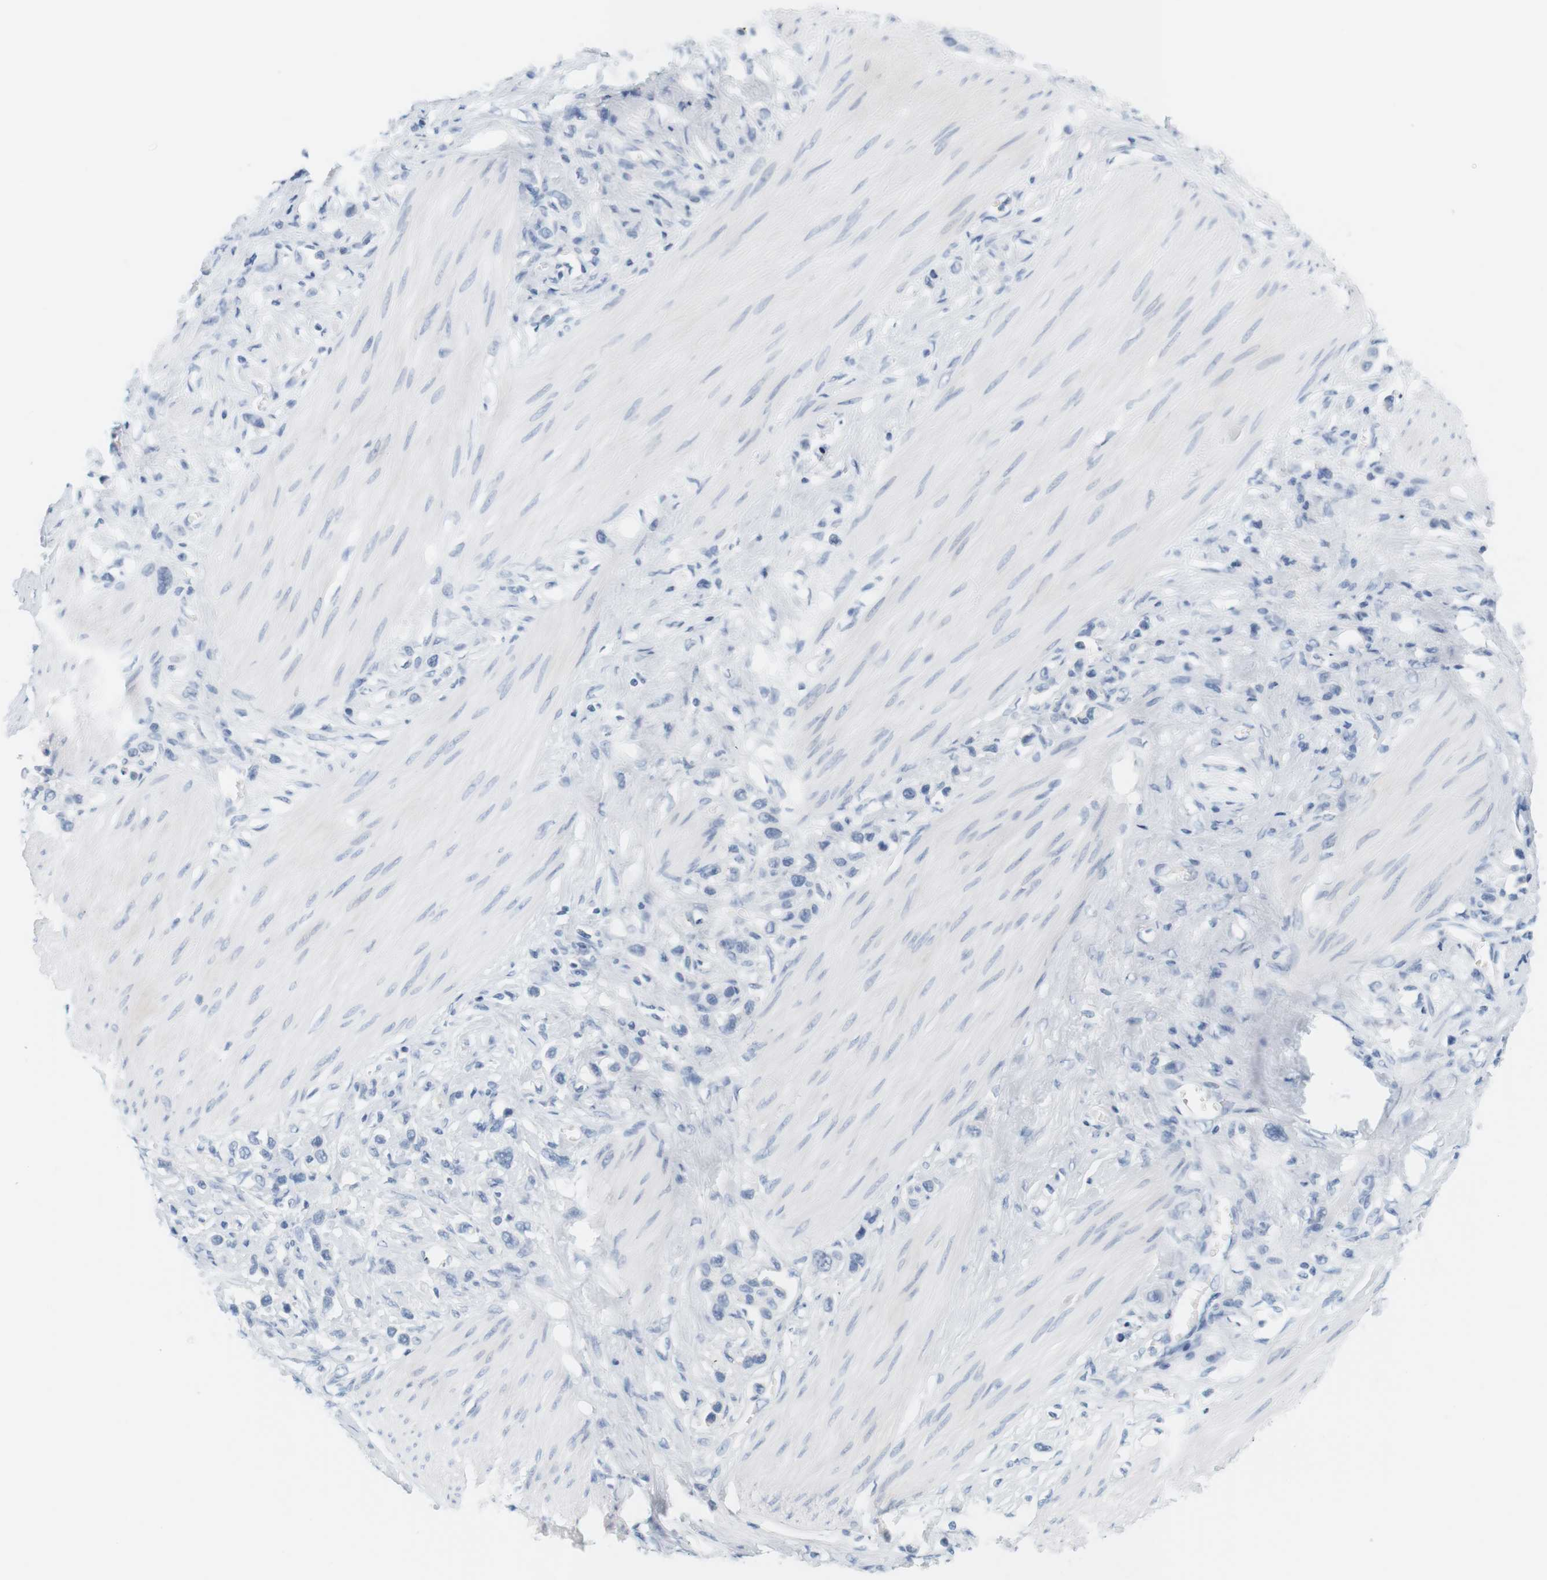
{"staining": {"intensity": "negative", "quantity": "none", "location": "none"}, "tissue": "stomach cancer", "cell_type": "Tumor cells", "image_type": "cancer", "snomed": [{"axis": "morphology", "description": "Adenocarcinoma, NOS"}, {"axis": "topography", "description": "Stomach"}], "caption": "A high-resolution micrograph shows immunohistochemistry staining of stomach cancer (adenocarcinoma), which reveals no significant positivity in tumor cells.", "gene": "OPRM1", "patient": {"sex": "female", "age": 65}}